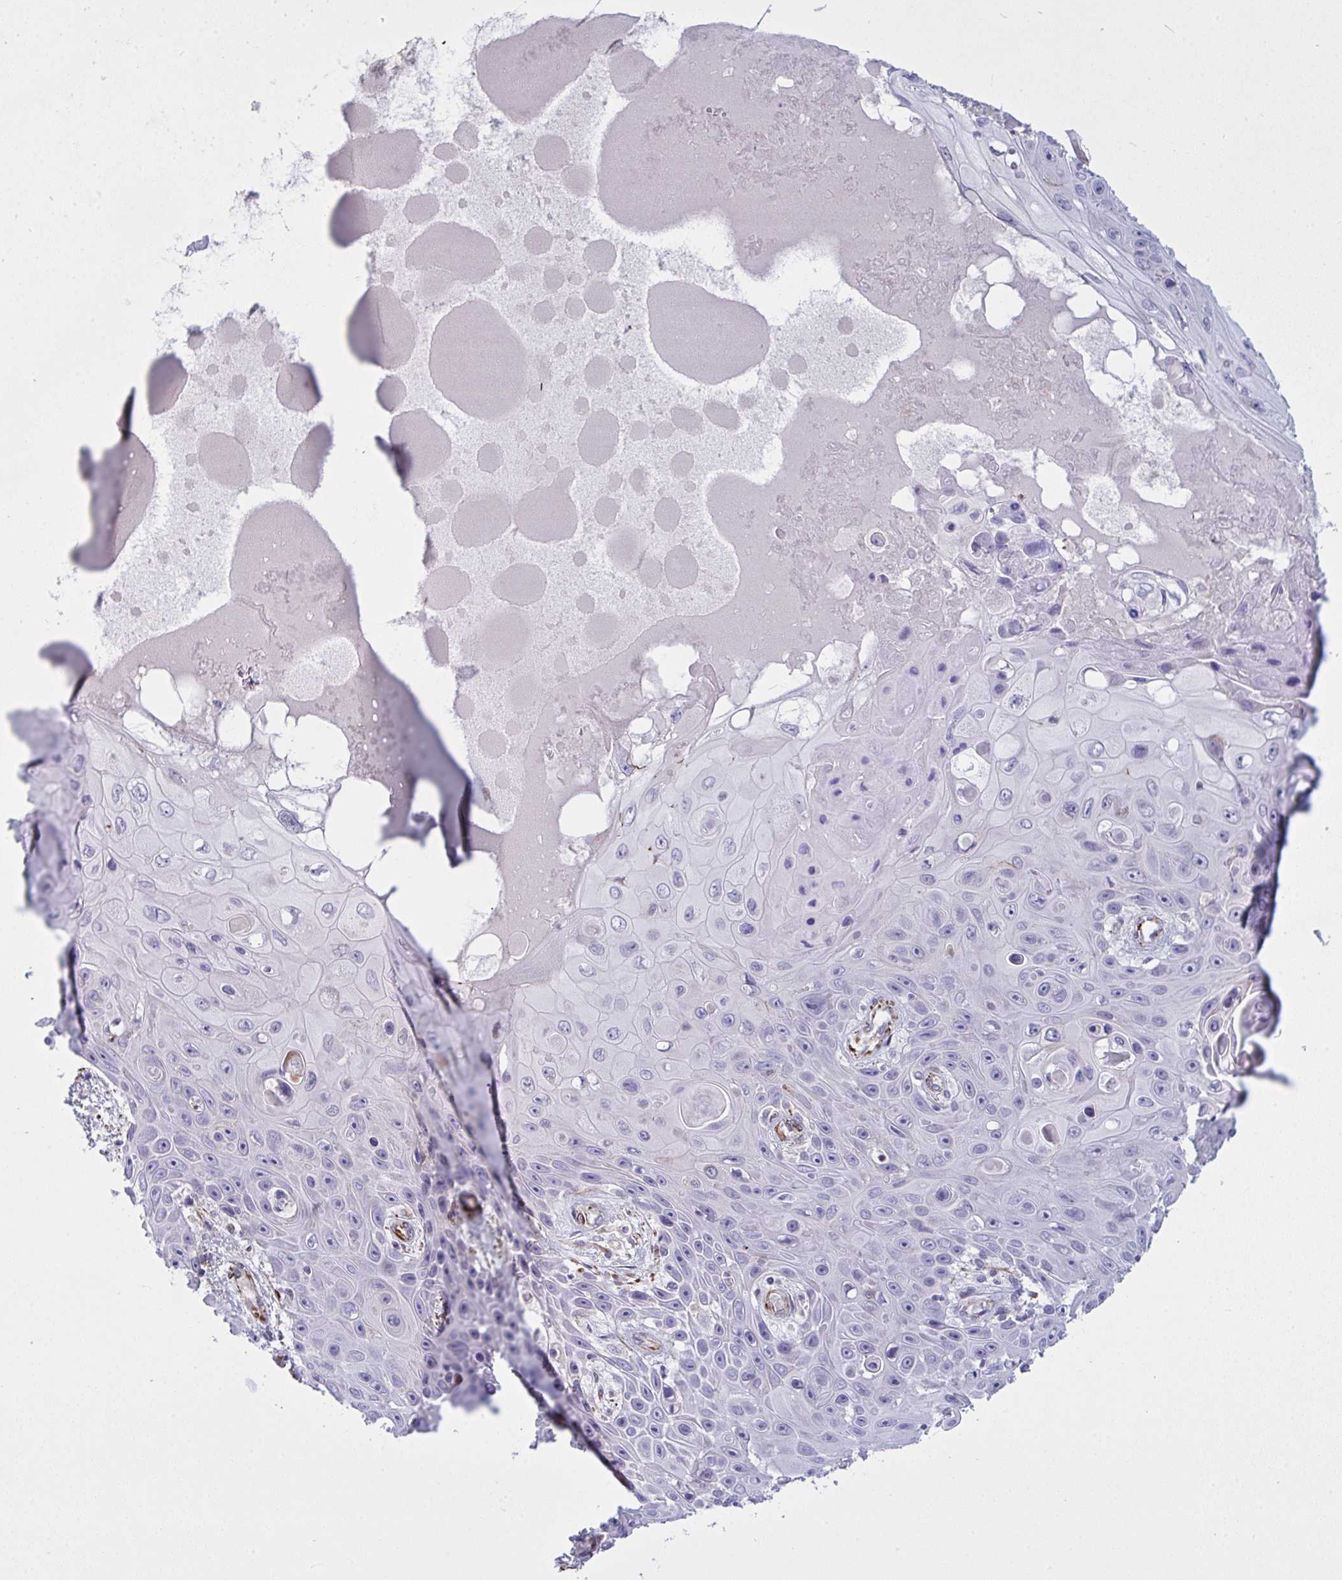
{"staining": {"intensity": "negative", "quantity": "none", "location": "none"}, "tissue": "skin cancer", "cell_type": "Tumor cells", "image_type": "cancer", "snomed": [{"axis": "morphology", "description": "Squamous cell carcinoma, NOS"}, {"axis": "topography", "description": "Skin"}], "caption": "Immunohistochemistry (IHC) of human skin cancer (squamous cell carcinoma) demonstrates no staining in tumor cells. The staining is performed using DAB (3,3'-diaminobenzidine) brown chromogen with nuclei counter-stained in using hematoxylin.", "gene": "DCBLD1", "patient": {"sex": "male", "age": 82}}